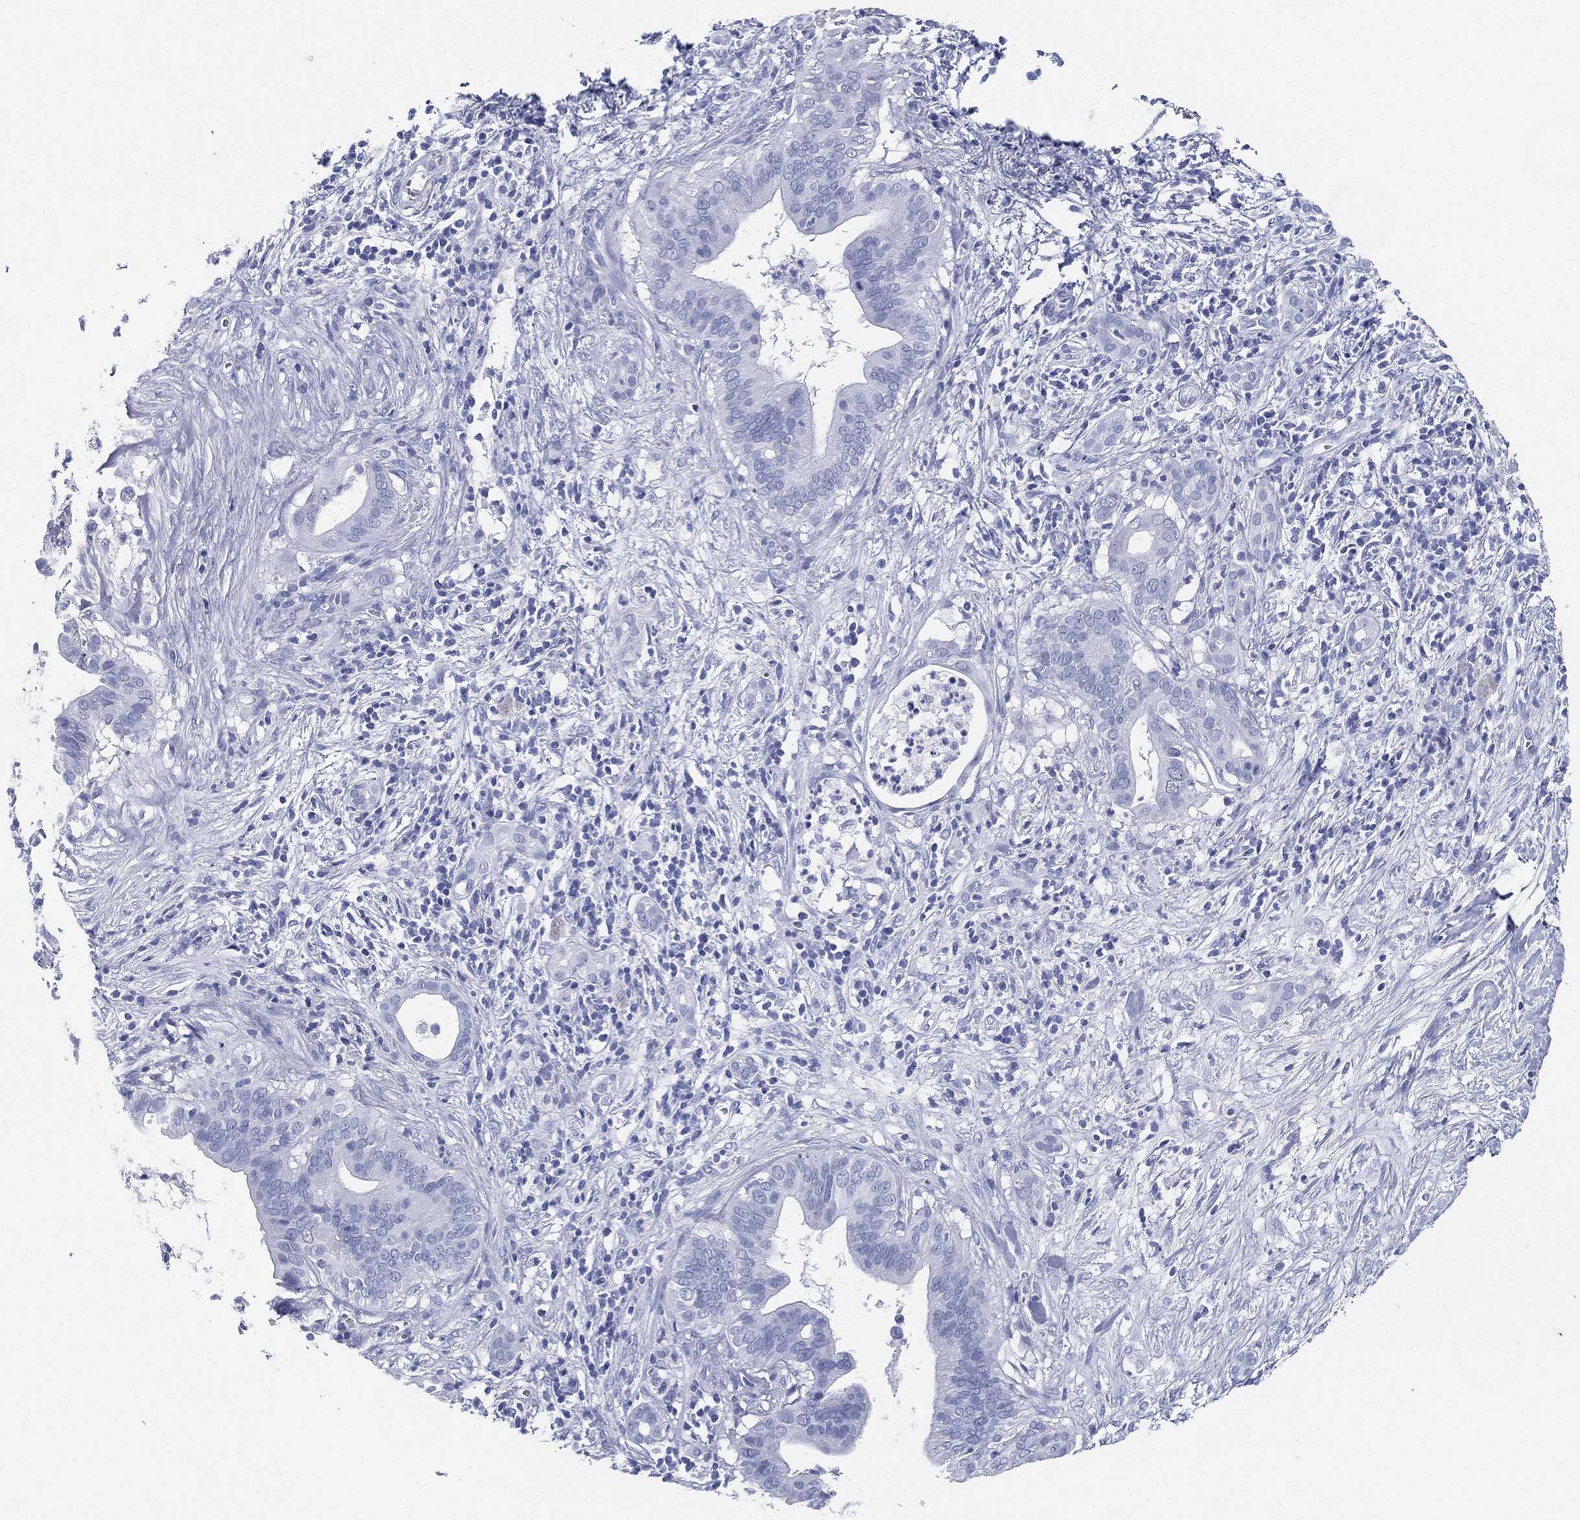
{"staining": {"intensity": "negative", "quantity": "none", "location": "none"}, "tissue": "pancreatic cancer", "cell_type": "Tumor cells", "image_type": "cancer", "snomed": [{"axis": "morphology", "description": "Adenocarcinoma, NOS"}, {"axis": "topography", "description": "Pancreas"}], "caption": "High magnification brightfield microscopy of pancreatic cancer stained with DAB (brown) and counterstained with hematoxylin (blue): tumor cells show no significant positivity.", "gene": "ATP1B2", "patient": {"sex": "male", "age": 61}}